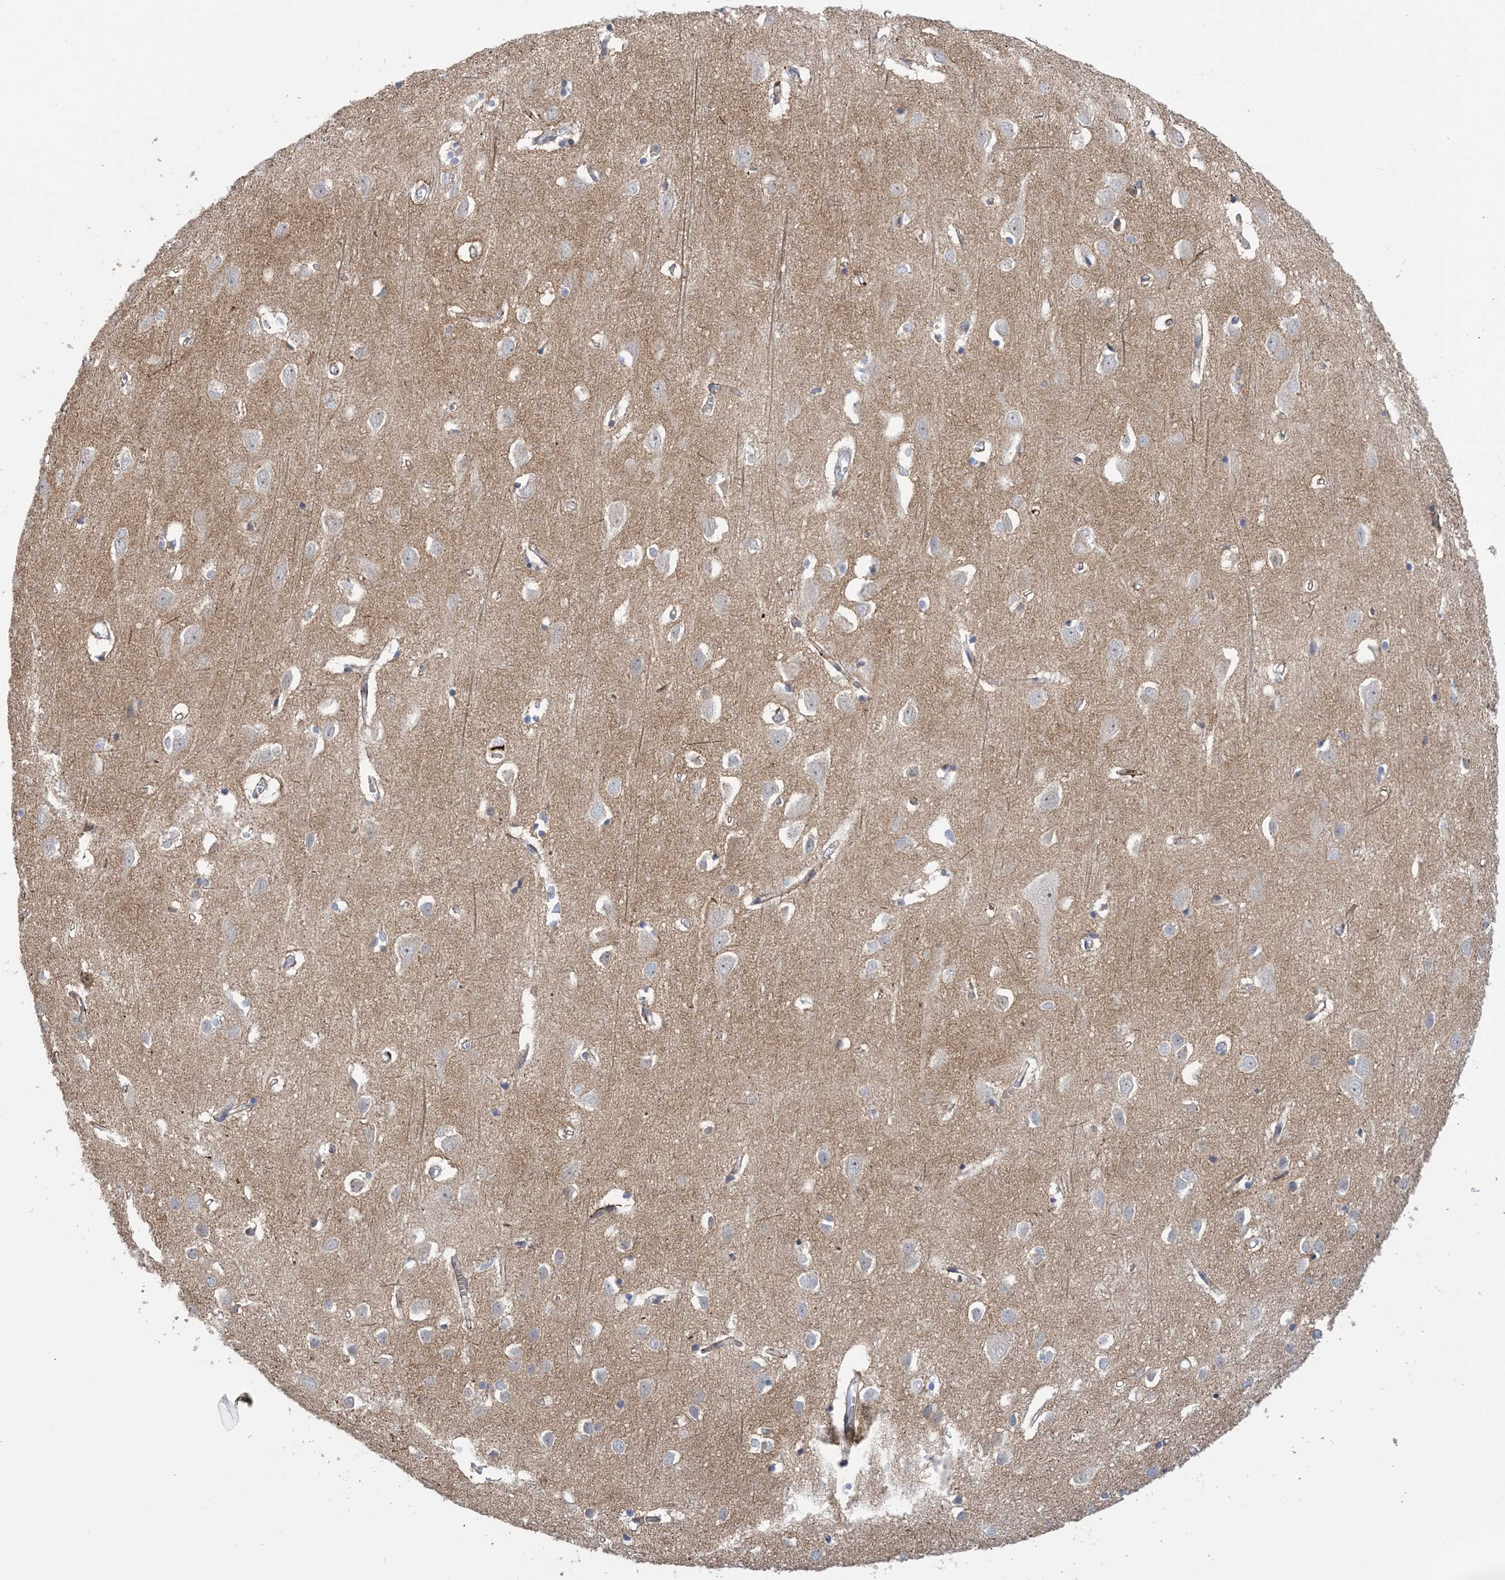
{"staining": {"intensity": "weak", "quantity": "25%-75%", "location": "cytoplasmic/membranous"}, "tissue": "cerebral cortex", "cell_type": "Endothelial cells", "image_type": "normal", "snomed": [{"axis": "morphology", "description": "Normal tissue, NOS"}, {"axis": "topography", "description": "Cerebral cortex"}], "caption": "Immunohistochemistry of unremarkable human cerebral cortex reveals low levels of weak cytoplasmic/membranous positivity in approximately 25%-75% of endothelial cells.", "gene": "TTYH1", "patient": {"sex": "female", "age": 64}}